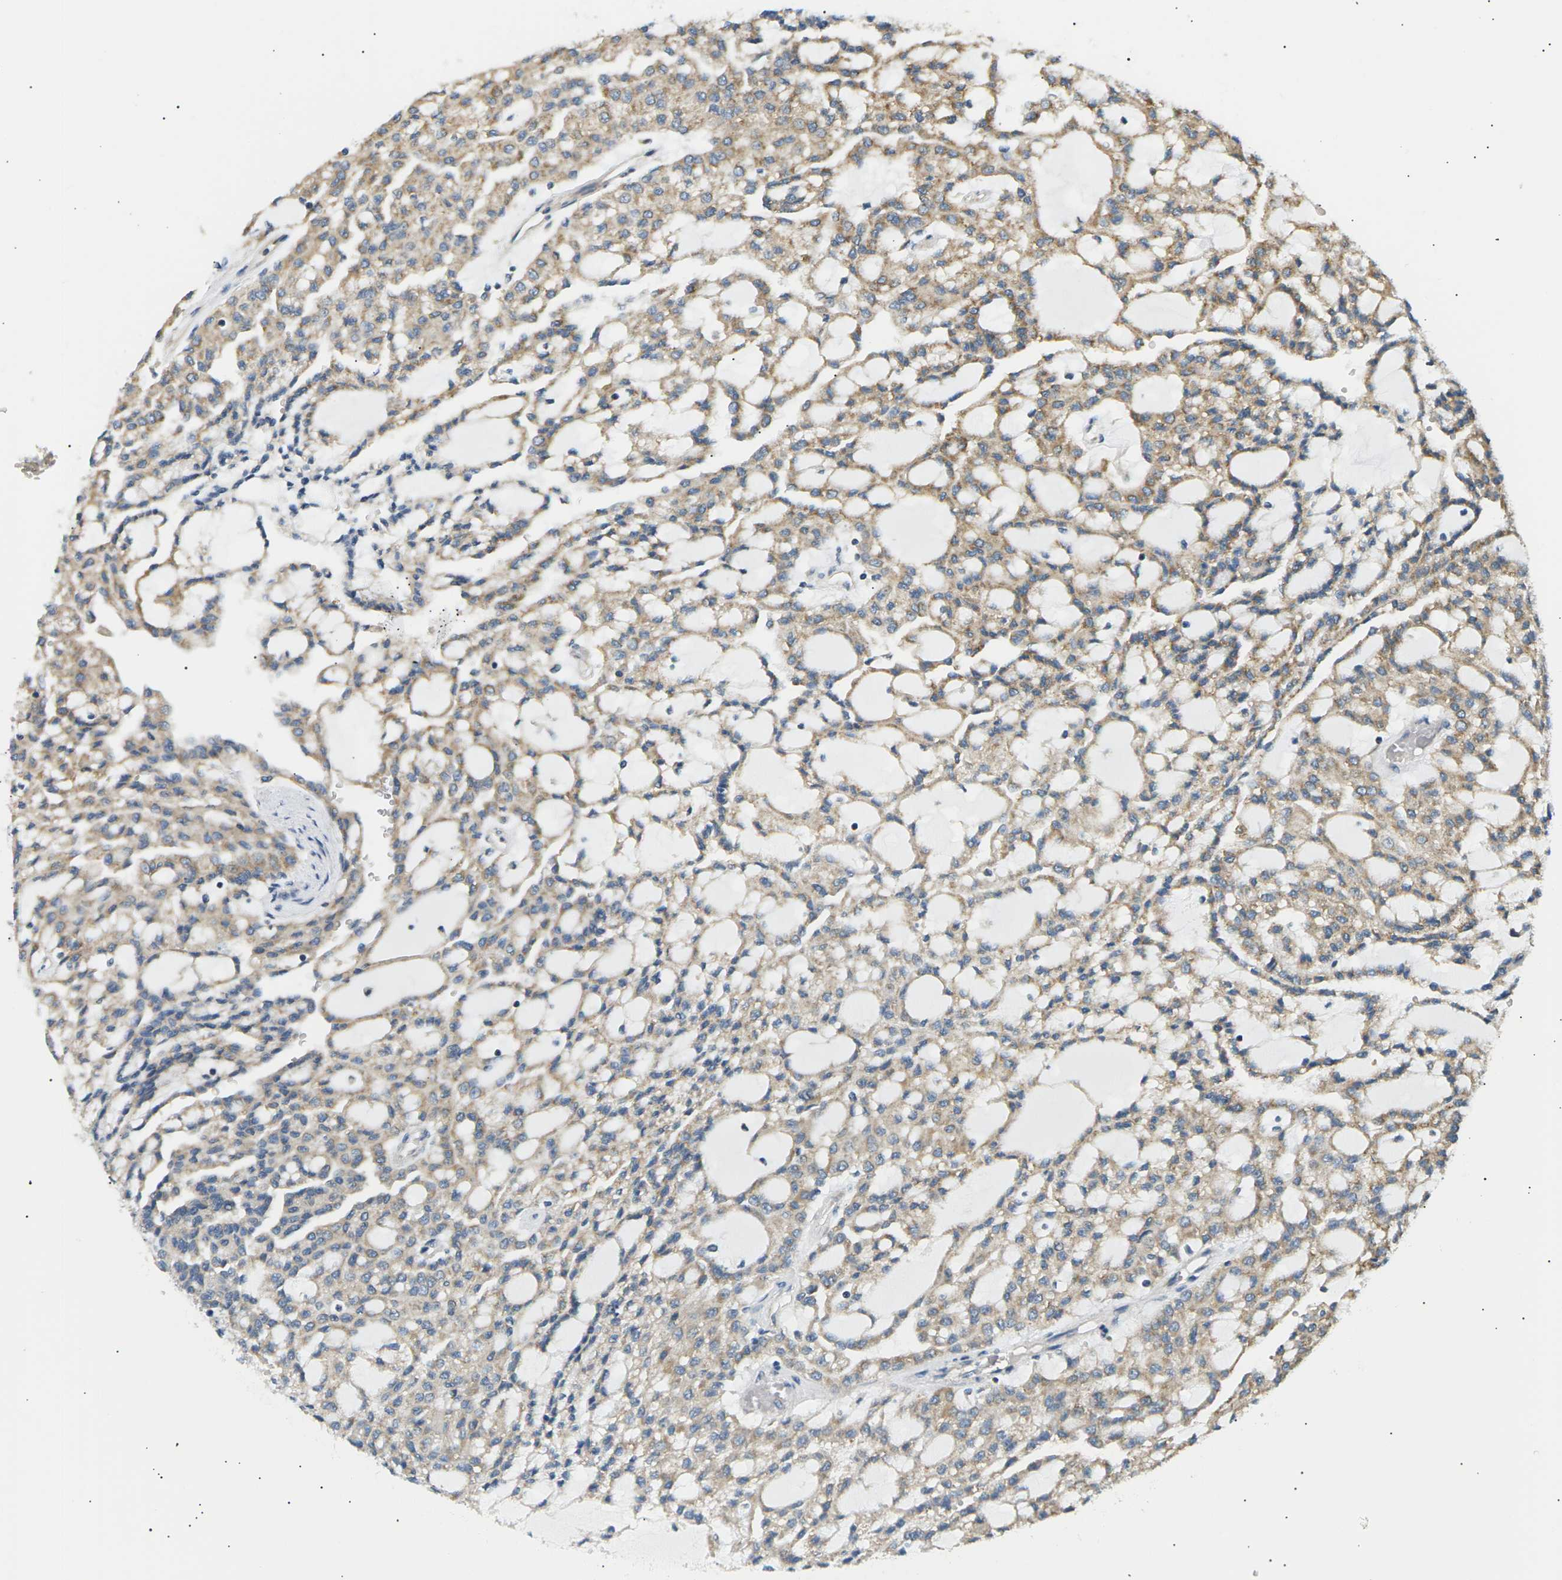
{"staining": {"intensity": "moderate", "quantity": ">75%", "location": "cytoplasmic/membranous"}, "tissue": "renal cancer", "cell_type": "Tumor cells", "image_type": "cancer", "snomed": [{"axis": "morphology", "description": "Adenocarcinoma, NOS"}, {"axis": "topography", "description": "Kidney"}], "caption": "Renal cancer (adenocarcinoma) was stained to show a protein in brown. There is medium levels of moderate cytoplasmic/membranous expression in approximately >75% of tumor cells.", "gene": "TBC1D8", "patient": {"sex": "male", "age": 63}}